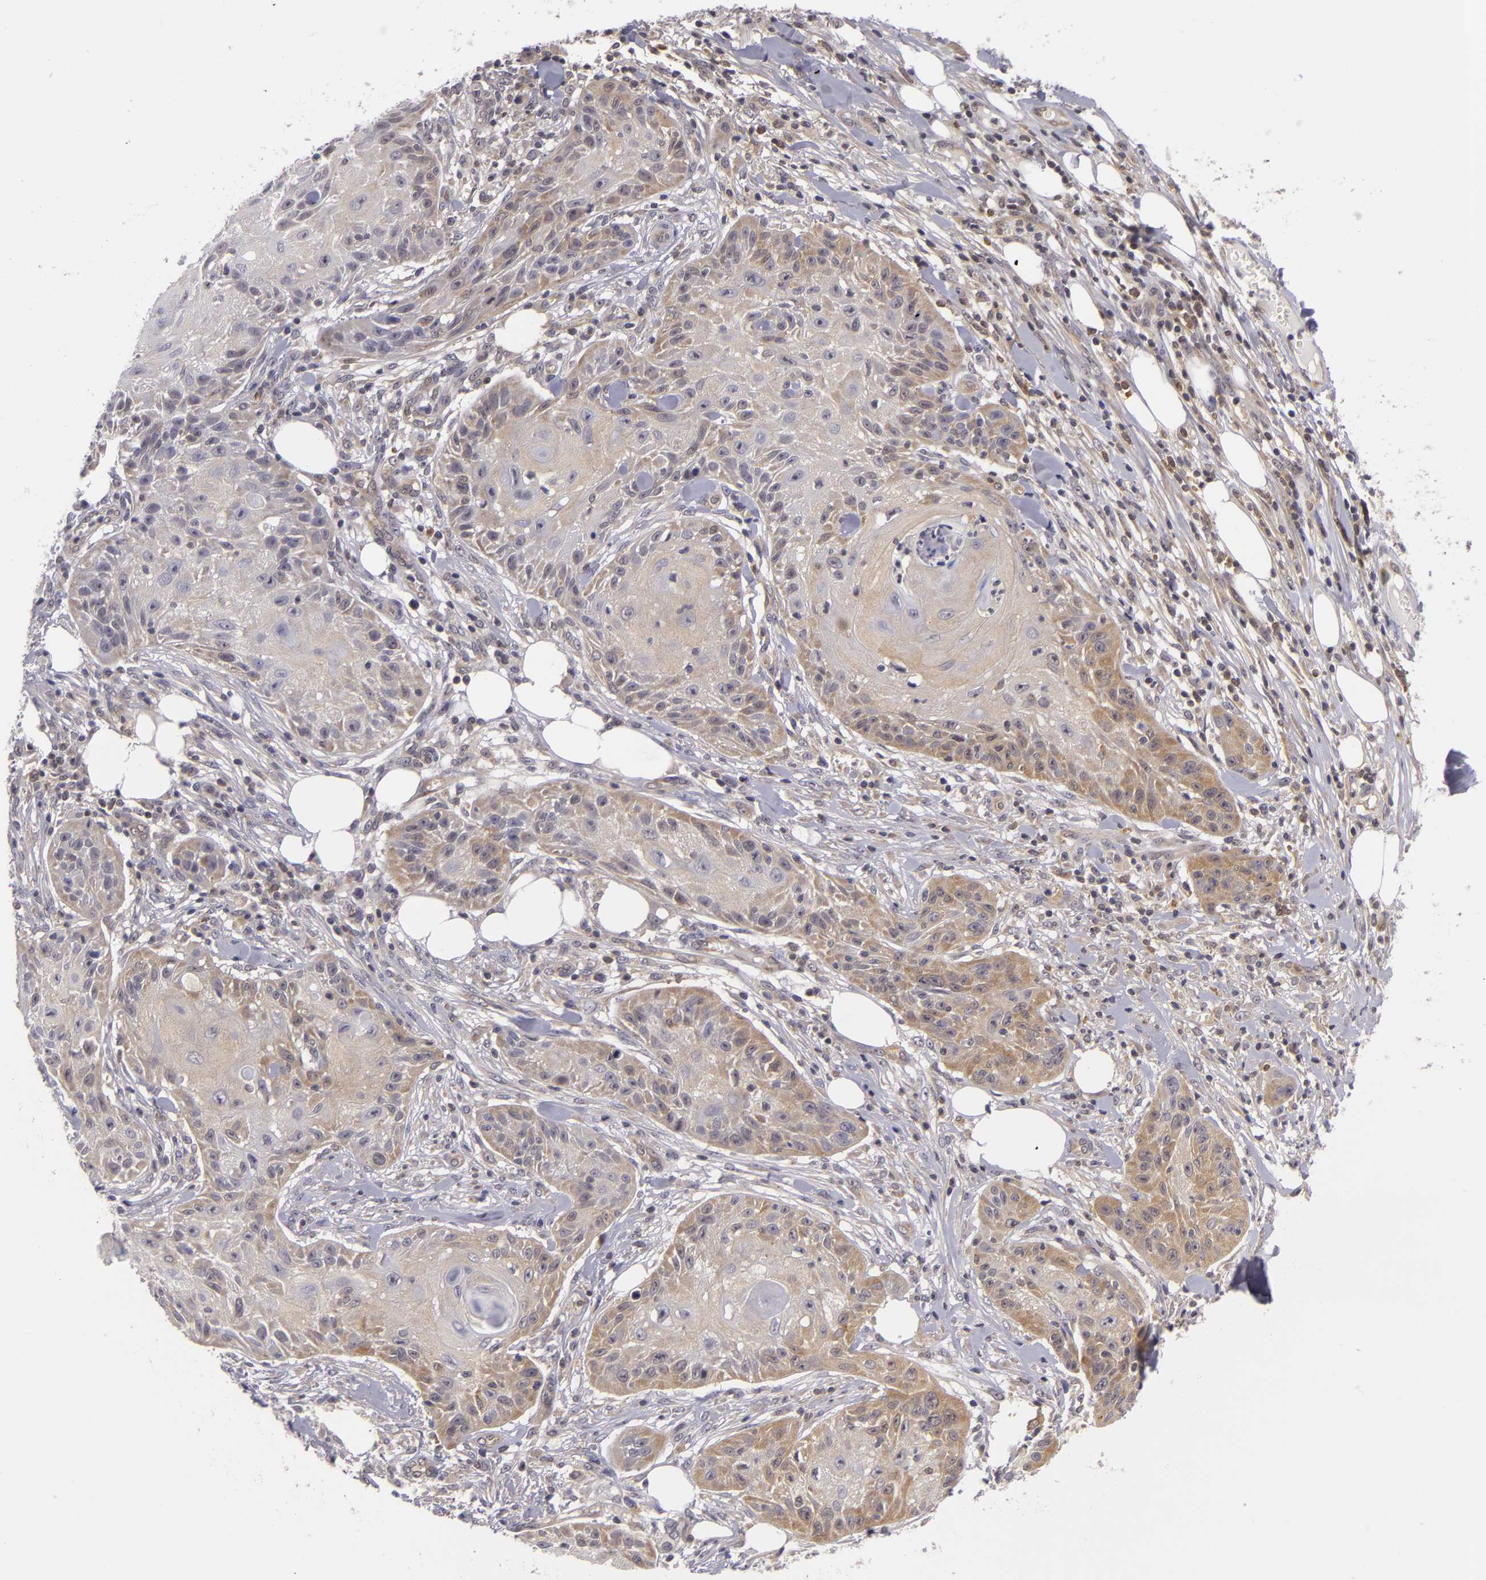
{"staining": {"intensity": "moderate", "quantity": "25%-75%", "location": "cytoplasmic/membranous"}, "tissue": "skin cancer", "cell_type": "Tumor cells", "image_type": "cancer", "snomed": [{"axis": "morphology", "description": "Squamous cell carcinoma, NOS"}, {"axis": "topography", "description": "Skin"}], "caption": "Human skin cancer (squamous cell carcinoma) stained with a brown dye shows moderate cytoplasmic/membranous positive staining in approximately 25%-75% of tumor cells.", "gene": "BCL10", "patient": {"sex": "female", "age": 88}}